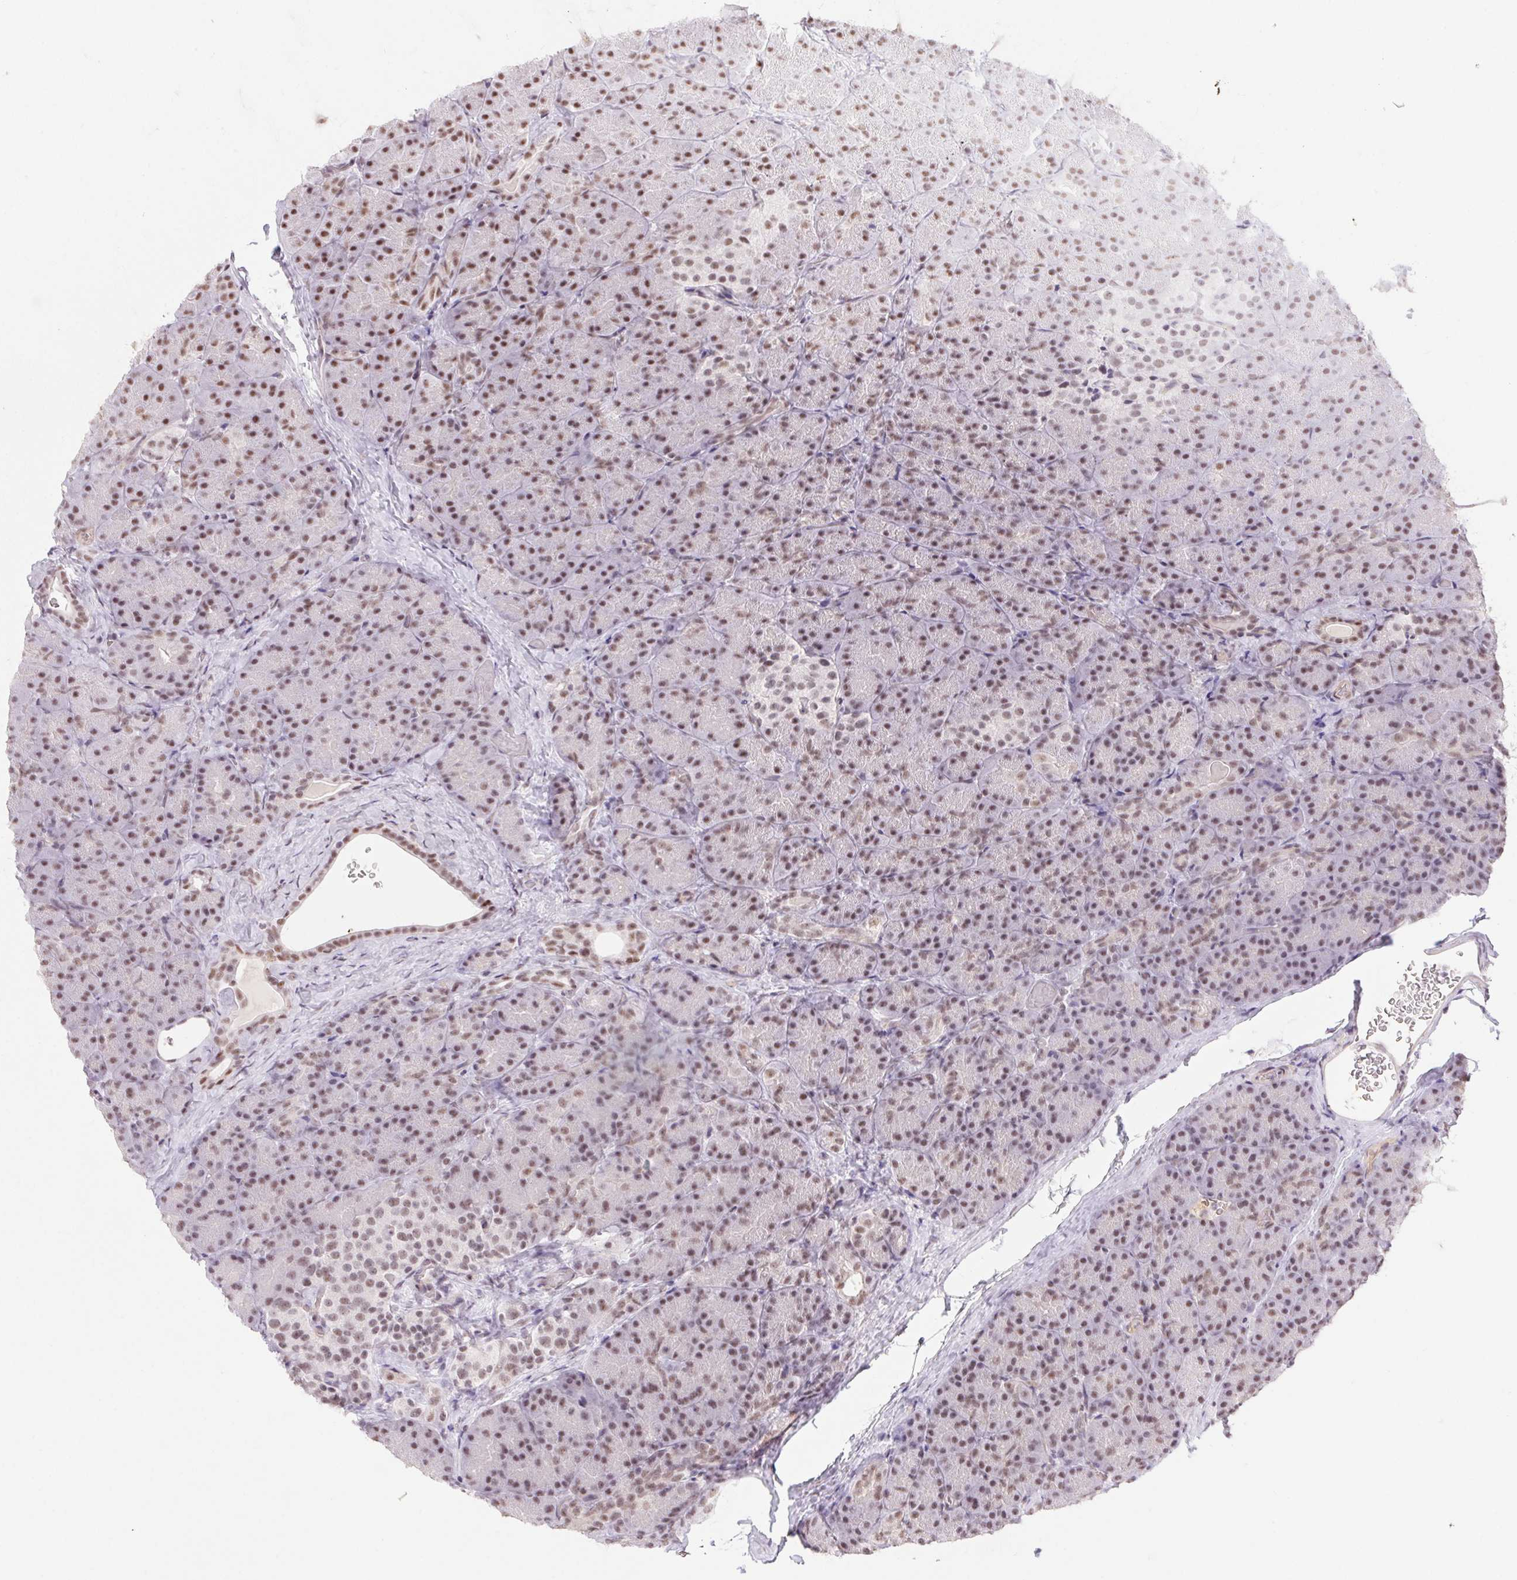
{"staining": {"intensity": "moderate", "quantity": ">75%", "location": "nuclear"}, "tissue": "pancreas", "cell_type": "Exocrine glandular cells", "image_type": "normal", "snomed": [{"axis": "morphology", "description": "Normal tissue, NOS"}, {"axis": "topography", "description": "Pancreas"}], "caption": "Pancreas stained for a protein shows moderate nuclear positivity in exocrine glandular cells. (DAB (3,3'-diaminobenzidine) IHC, brown staining for protein, blue staining for nuclei).", "gene": "DDX17", "patient": {"sex": "male", "age": 57}}